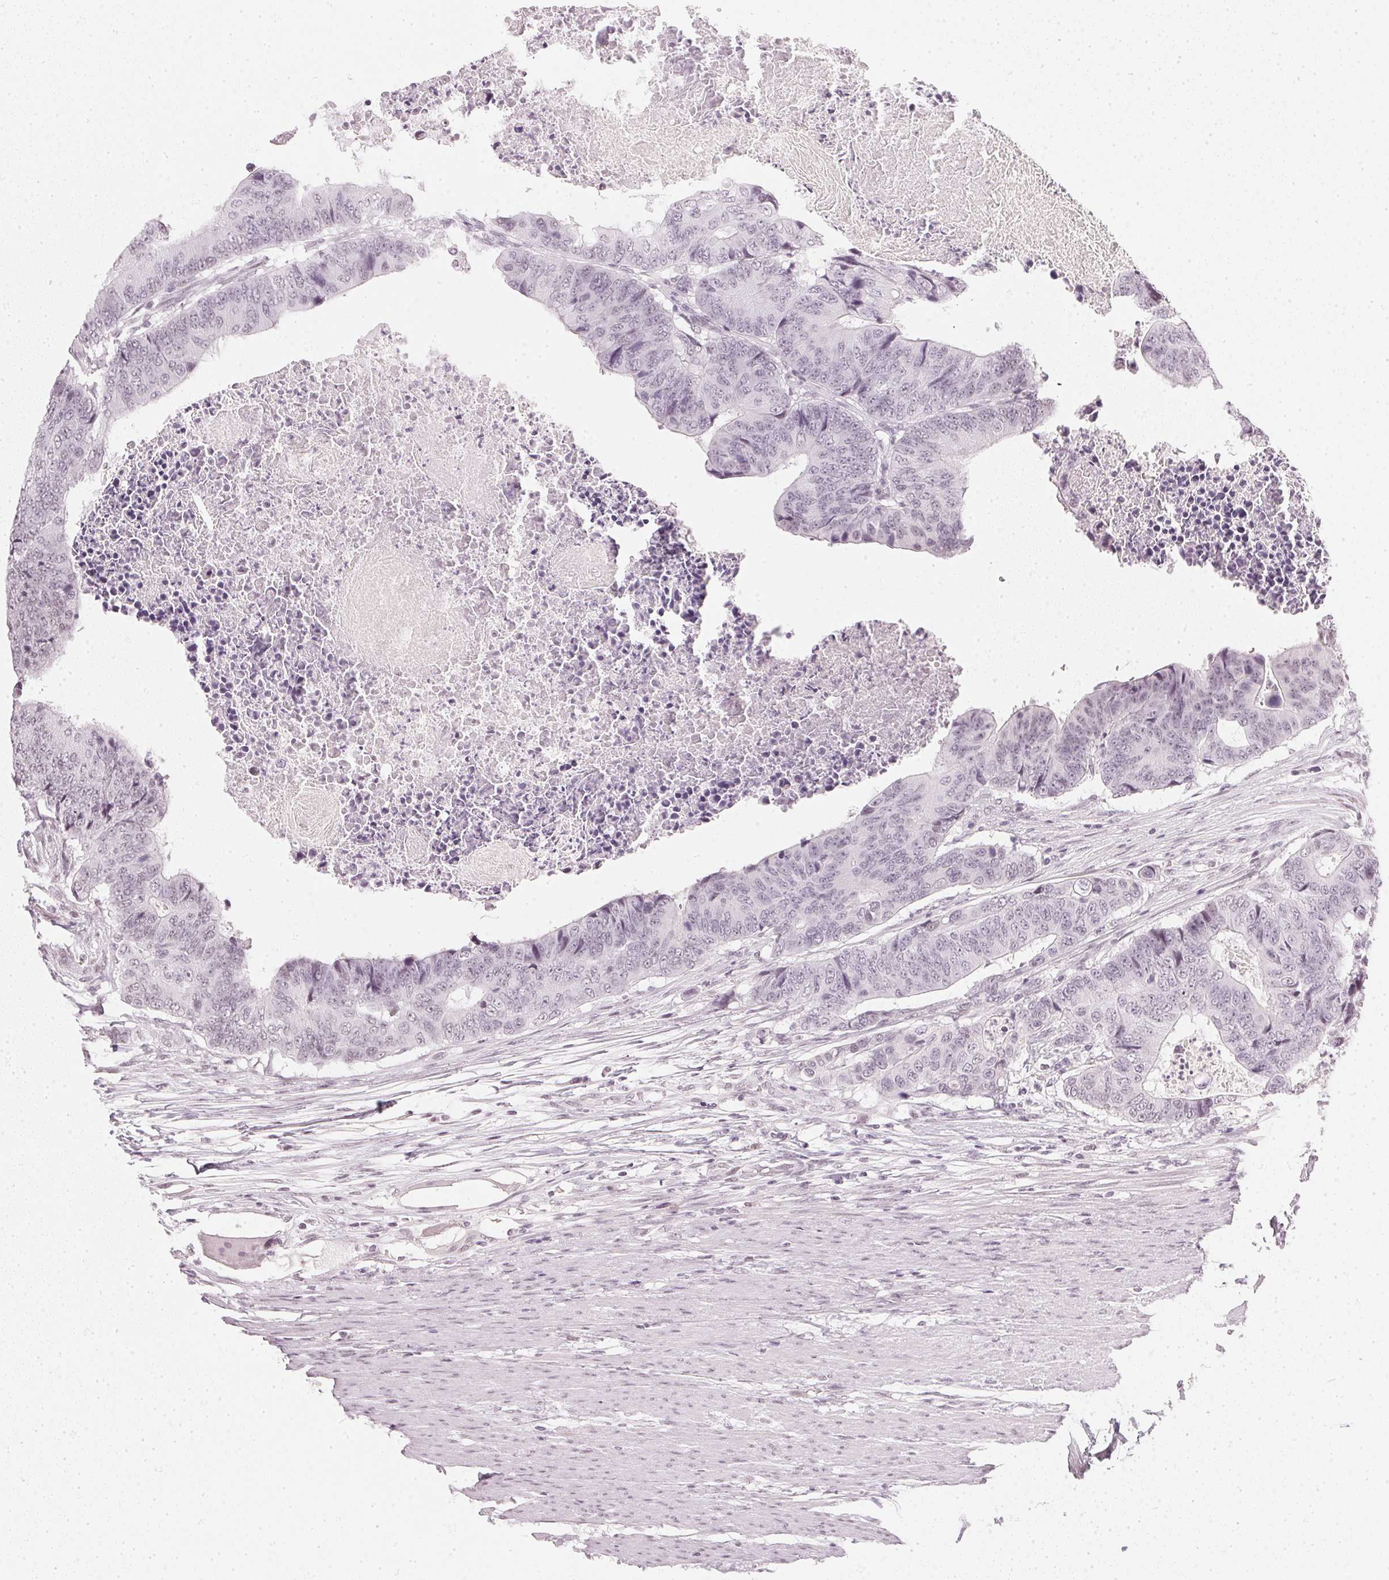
{"staining": {"intensity": "negative", "quantity": "none", "location": "none"}, "tissue": "colorectal cancer", "cell_type": "Tumor cells", "image_type": "cancer", "snomed": [{"axis": "morphology", "description": "Adenocarcinoma, NOS"}, {"axis": "topography", "description": "Colon"}], "caption": "Tumor cells are negative for brown protein staining in colorectal cancer.", "gene": "DNAJC6", "patient": {"sex": "female", "age": 48}}